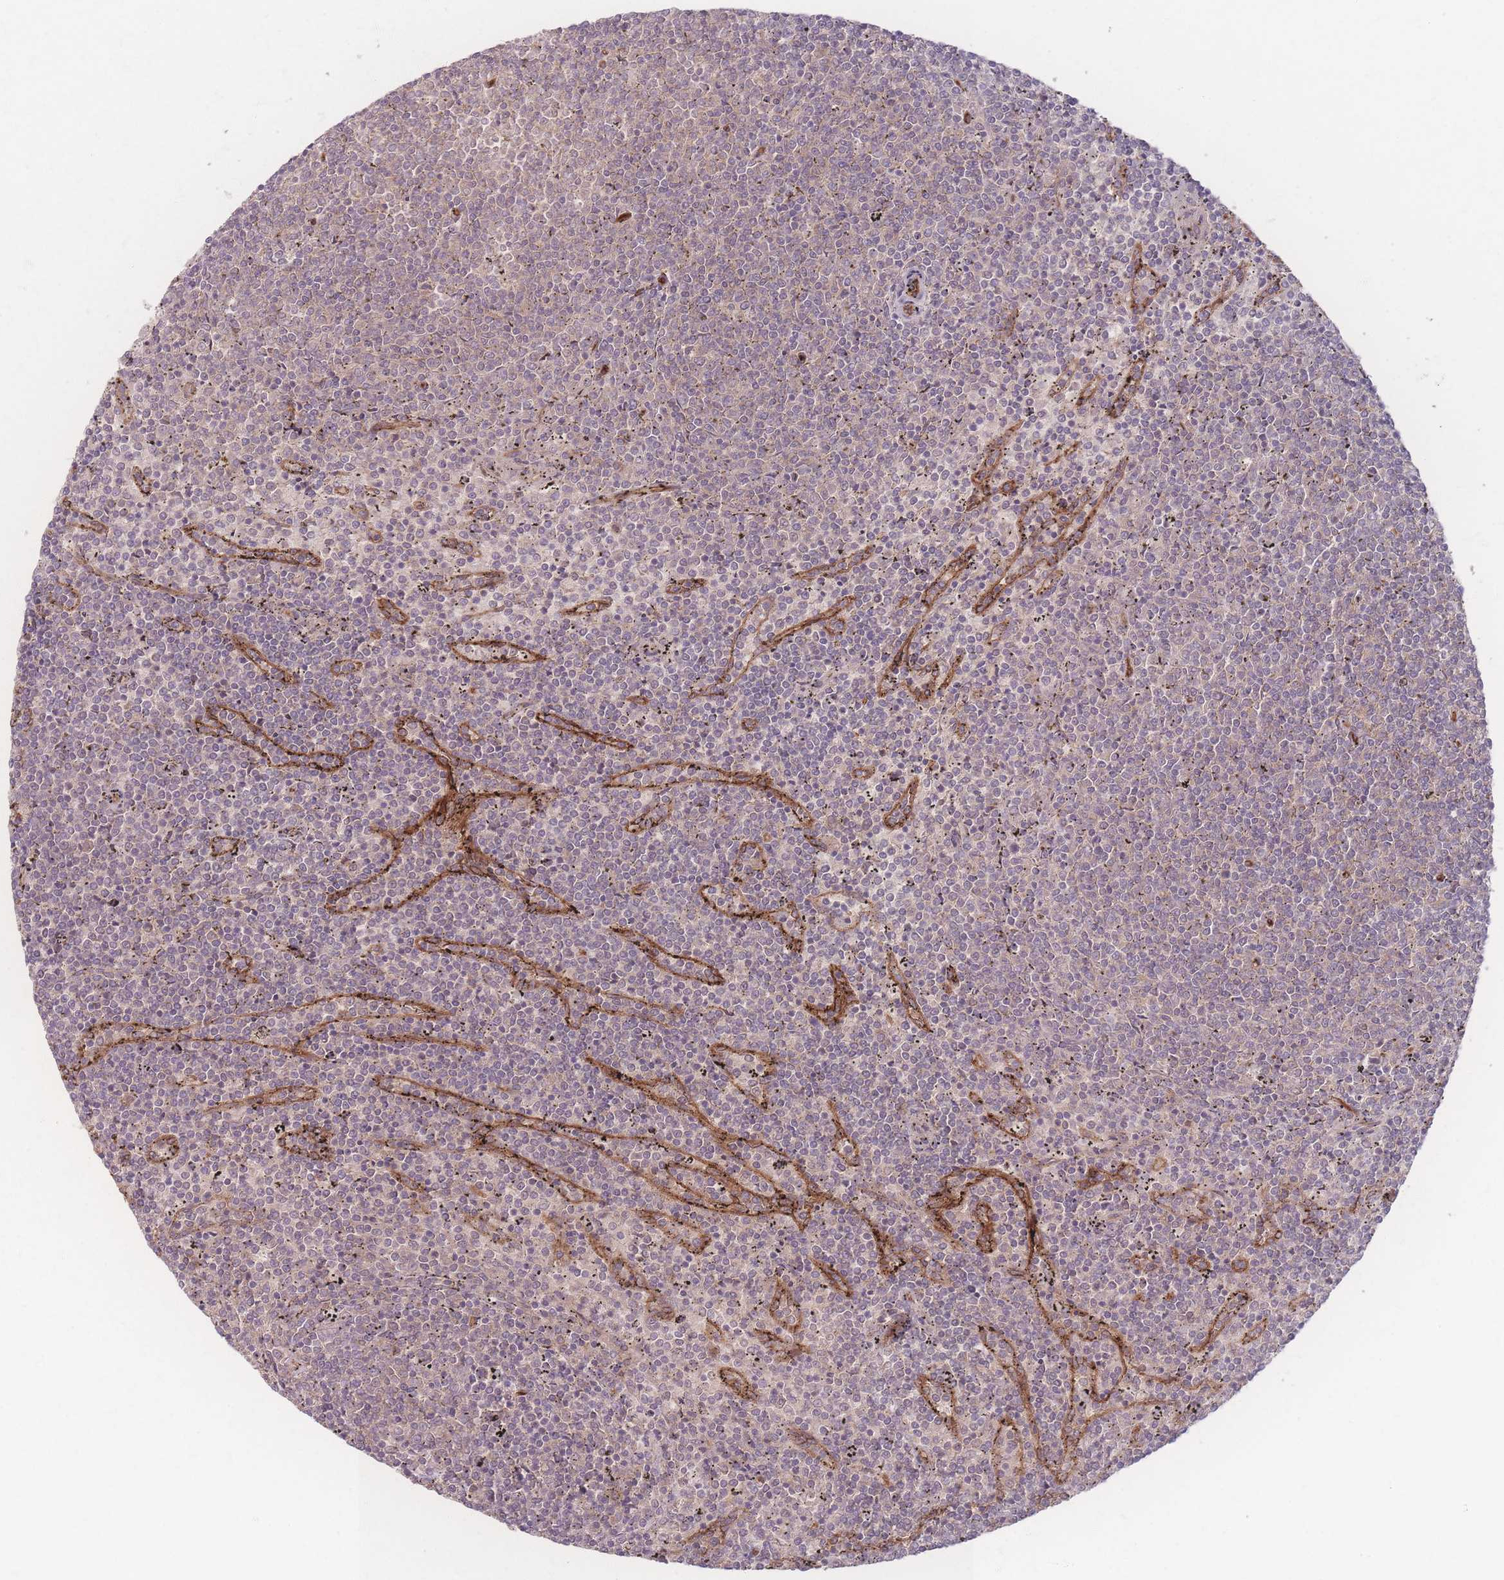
{"staining": {"intensity": "weak", "quantity": "25%-75%", "location": "cytoplasmic/membranous"}, "tissue": "lymphoma", "cell_type": "Tumor cells", "image_type": "cancer", "snomed": [{"axis": "morphology", "description": "Malignant lymphoma, non-Hodgkin's type, Low grade"}, {"axis": "topography", "description": "Spleen"}], "caption": "A histopathology image of lymphoma stained for a protein demonstrates weak cytoplasmic/membranous brown staining in tumor cells.", "gene": "INSR", "patient": {"sex": "female", "age": 50}}